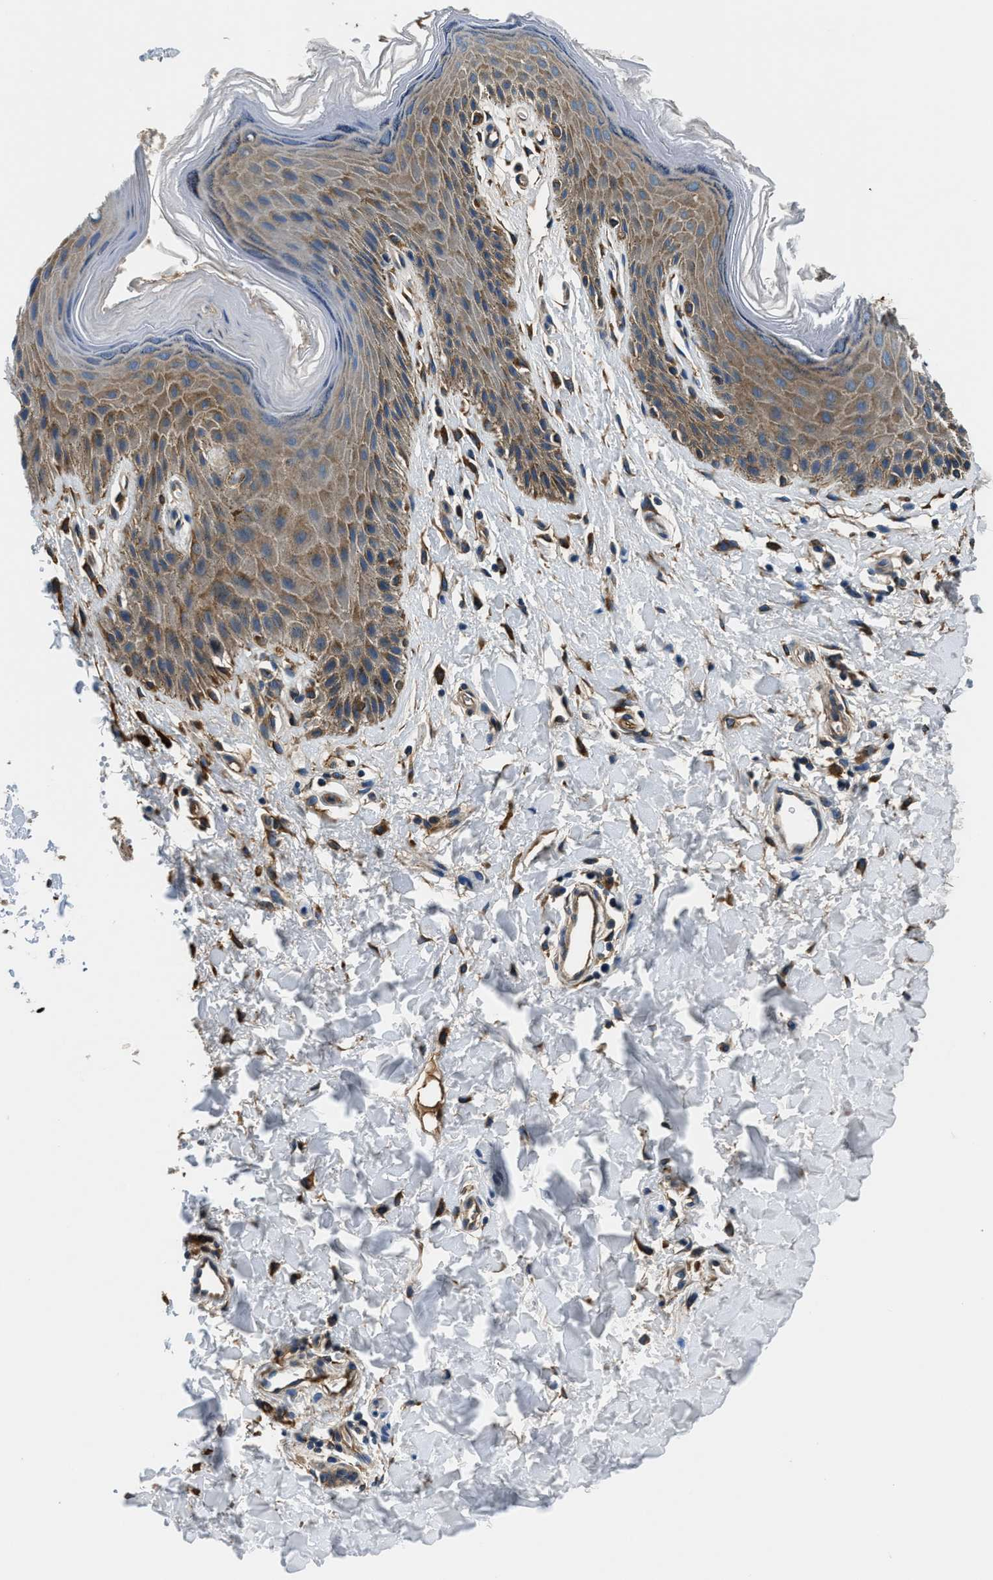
{"staining": {"intensity": "moderate", "quantity": ">75%", "location": "cytoplasmic/membranous"}, "tissue": "skin", "cell_type": "Epidermal cells", "image_type": "normal", "snomed": [{"axis": "morphology", "description": "Normal tissue, NOS"}, {"axis": "topography", "description": "Anal"}], "caption": "Protein staining demonstrates moderate cytoplasmic/membranous staining in about >75% of epidermal cells in unremarkable skin. (Brightfield microscopy of DAB IHC at high magnification).", "gene": "EEA1", "patient": {"sex": "male", "age": 44}}